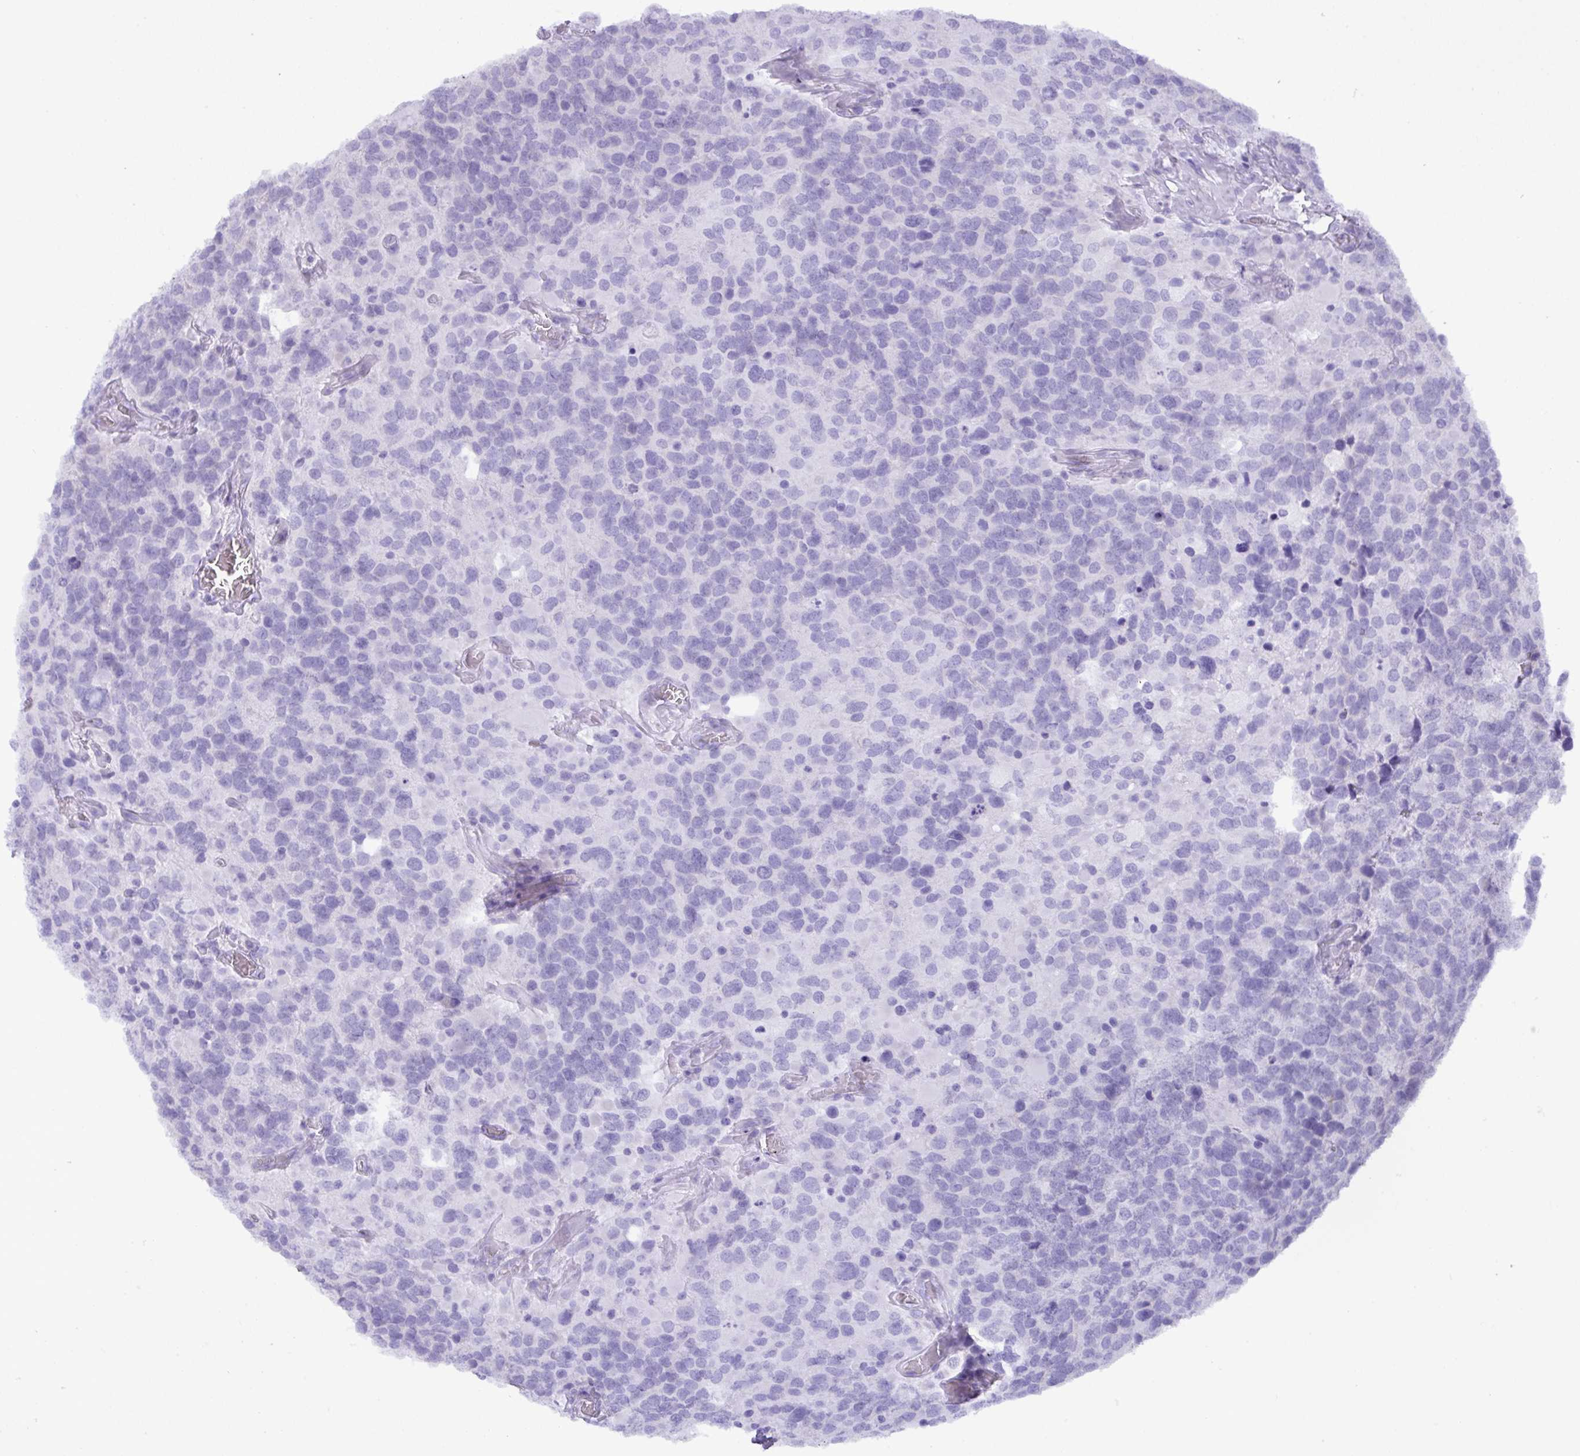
{"staining": {"intensity": "negative", "quantity": "none", "location": "none"}, "tissue": "glioma", "cell_type": "Tumor cells", "image_type": "cancer", "snomed": [{"axis": "morphology", "description": "Glioma, malignant, High grade"}, {"axis": "topography", "description": "Brain"}], "caption": "This is a histopathology image of IHC staining of glioma, which shows no expression in tumor cells.", "gene": "C4orf33", "patient": {"sex": "female", "age": 40}}